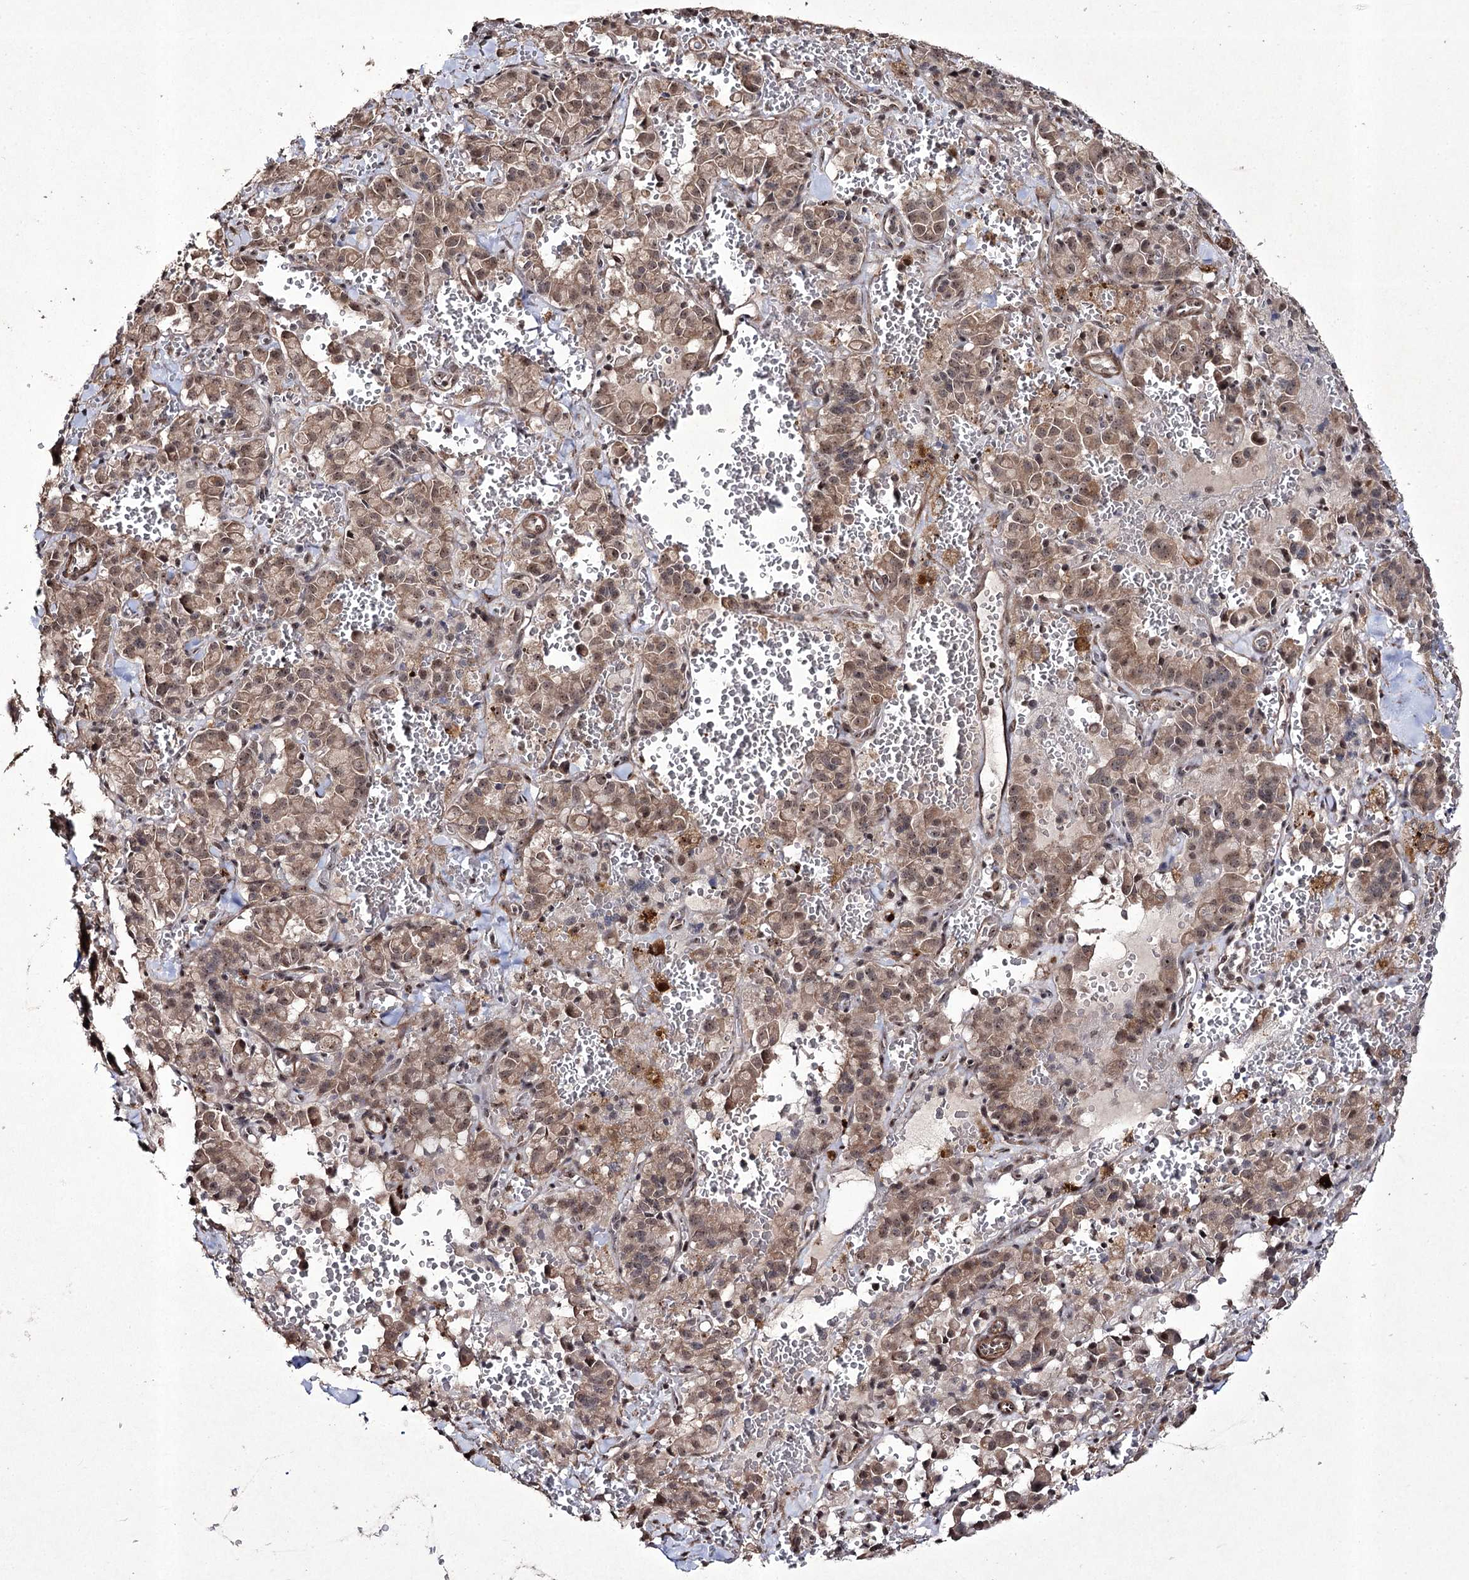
{"staining": {"intensity": "weak", "quantity": "25%-75%", "location": "cytoplasmic/membranous"}, "tissue": "pancreatic cancer", "cell_type": "Tumor cells", "image_type": "cancer", "snomed": [{"axis": "morphology", "description": "Adenocarcinoma, NOS"}, {"axis": "topography", "description": "Pancreas"}], "caption": "Pancreatic cancer (adenocarcinoma) was stained to show a protein in brown. There is low levels of weak cytoplasmic/membranous expression in approximately 25%-75% of tumor cells.", "gene": "CCDC59", "patient": {"sex": "male", "age": 65}}